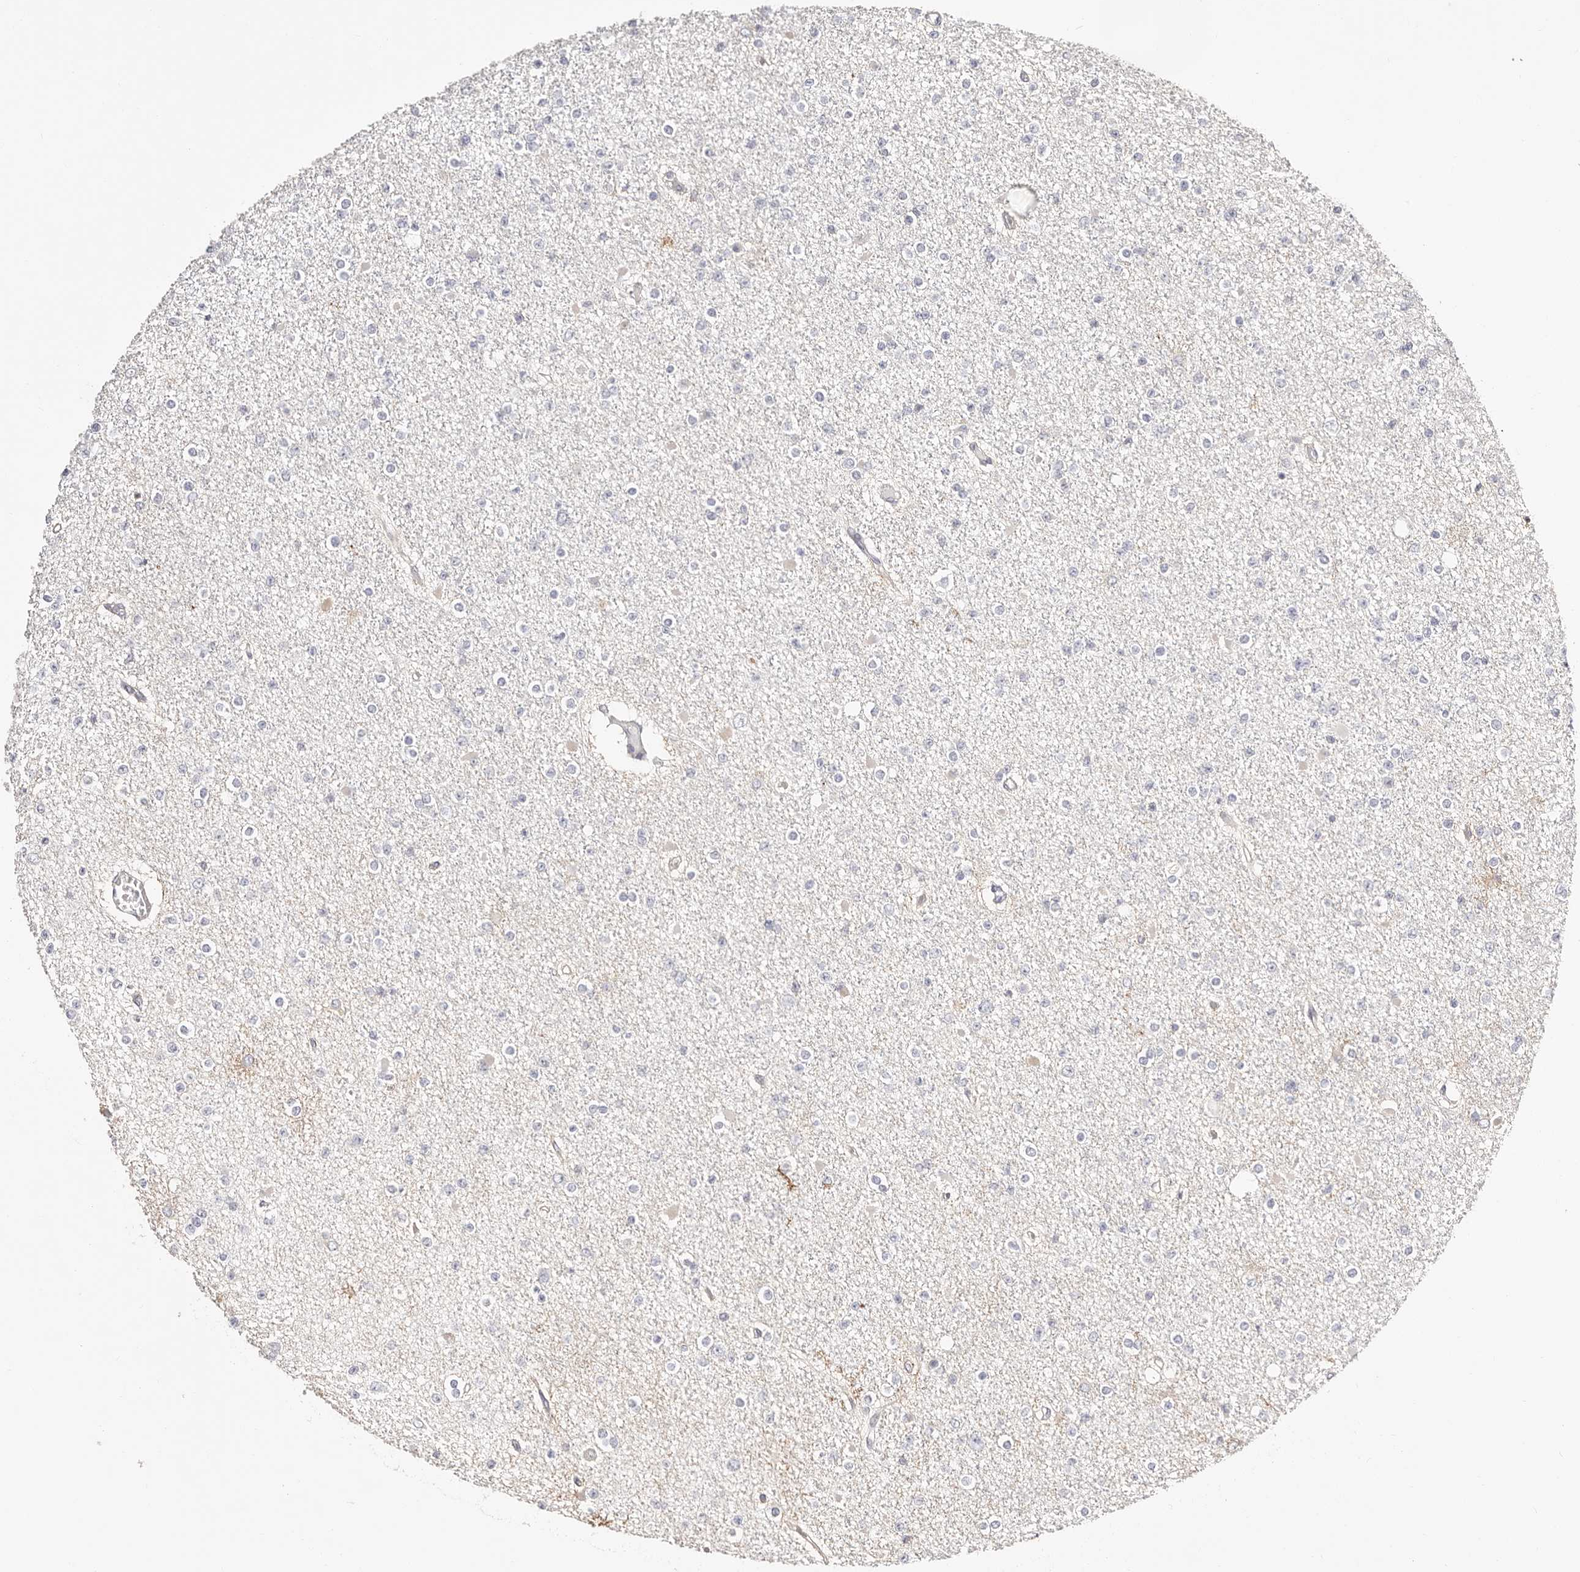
{"staining": {"intensity": "negative", "quantity": "none", "location": "none"}, "tissue": "glioma", "cell_type": "Tumor cells", "image_type": "cancer", "snomed": [{"axis": "morphology", "description": "Glioma, malignant, Low grade"}, {"axis": "topography", "description": "Brain"}], "caption": "This micrograph is of malignant glioma (low-grade) stained with IHC to label a protein in brown with the nuclei are counter-stained blue. There is no staining in tumor cells. (Immunohistochemistry (ihc), brightfield microscopy, high magnification).", "gene": "STAT5A", "patient": {"sex": "female", "age": 22}}